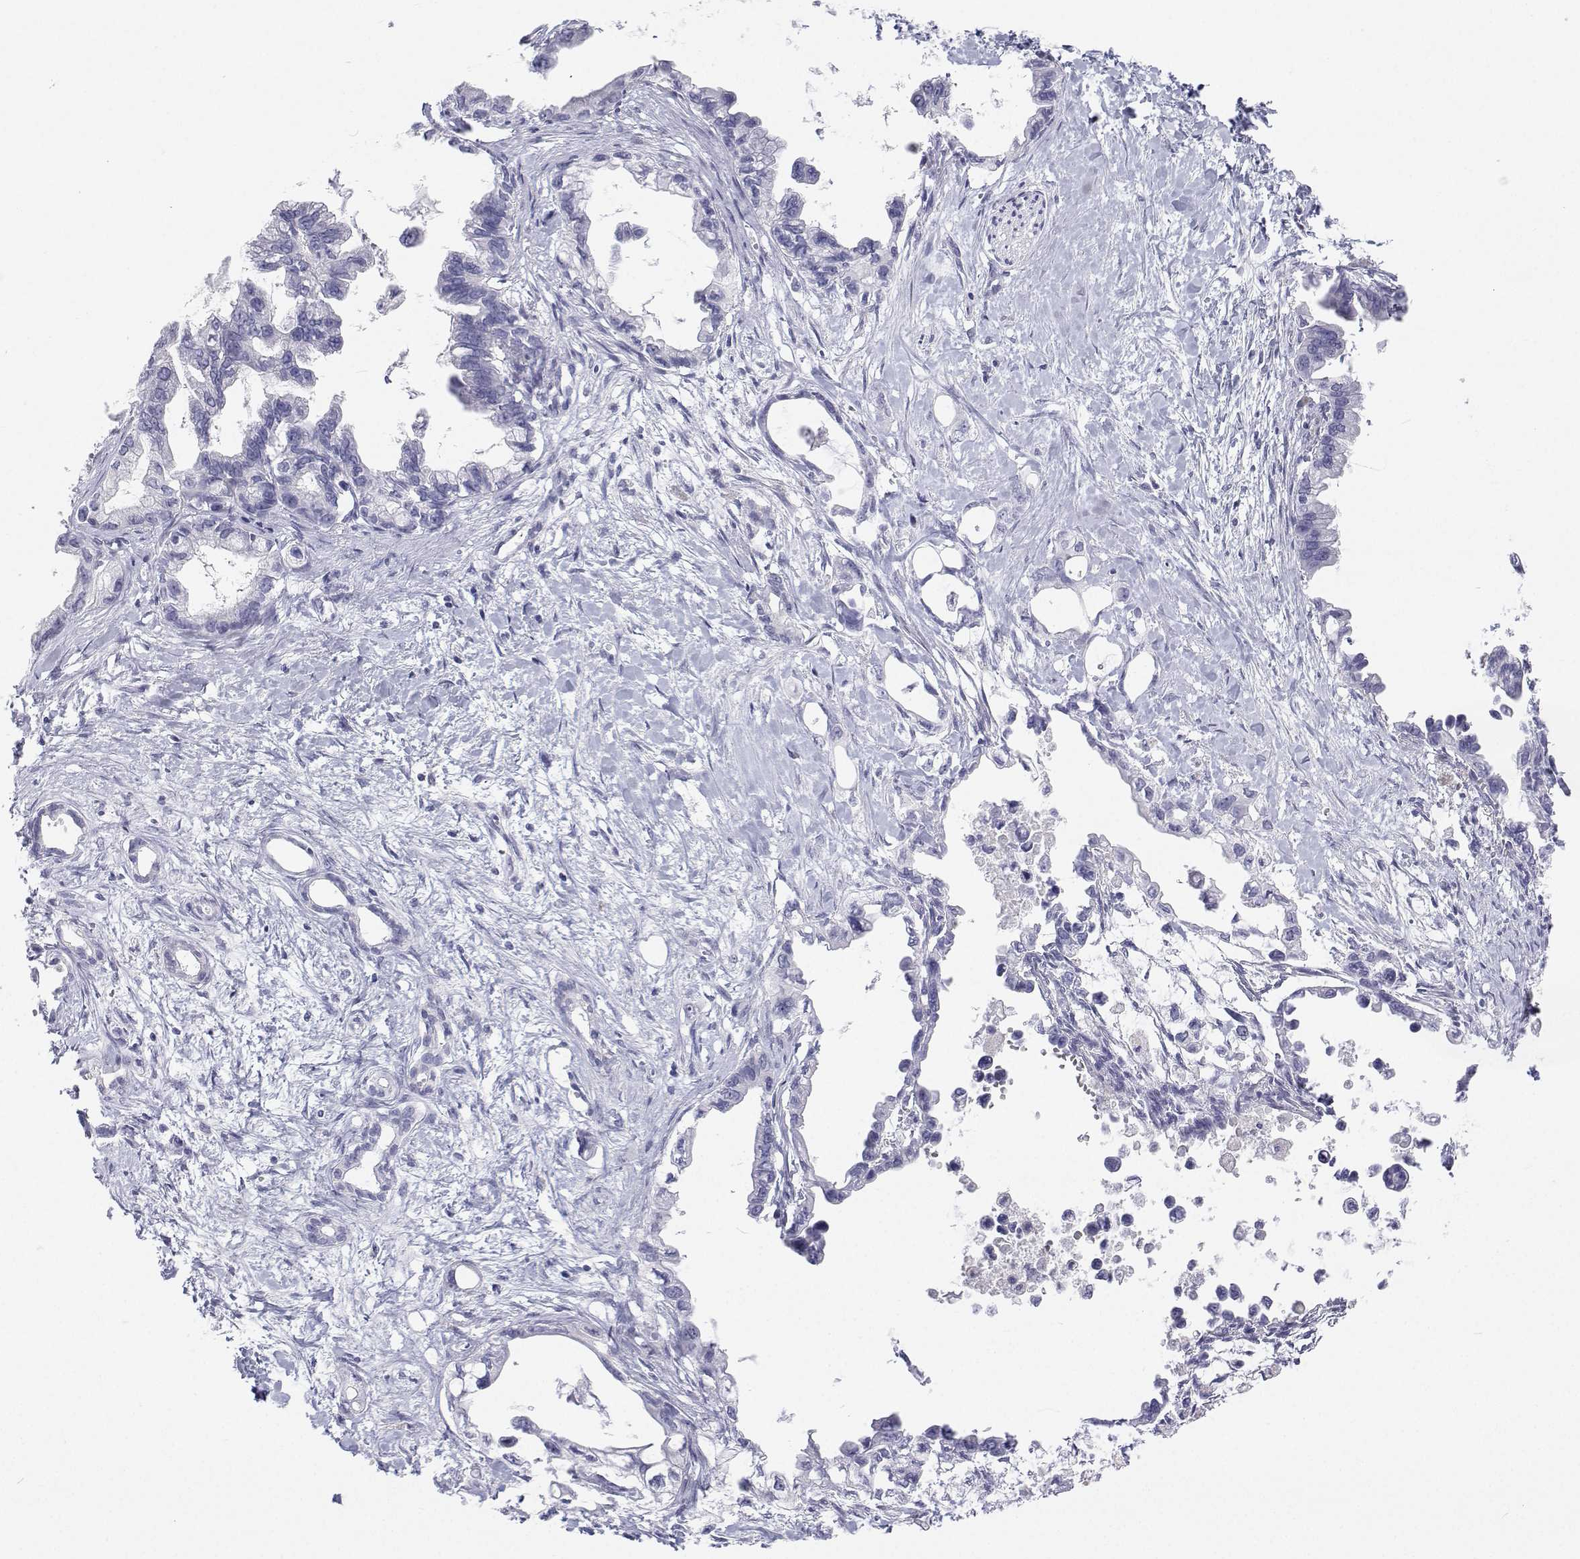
{"staining": {"intensity": "negative", "quantity": "none", "location": "none"}, "tissue": "pancreatic cancer", "cell_type": "Tumor cells", "image_type": "cancer", "snomed": [{"axis": "morphology", "description": "Adenocarcinoma, NOS"}, {"axis": "topography", "description": "Pancreas"}], "caption": "A histopathology image of human pancreatic cancer (adenocarcinoma) is negative for staining in tumor cells. (DAB (3,3'-diaminobenzidine) immunohistochemistry, high magnification).", "gene": "TTN", "patient": {"sex": "male", "age": 61}}